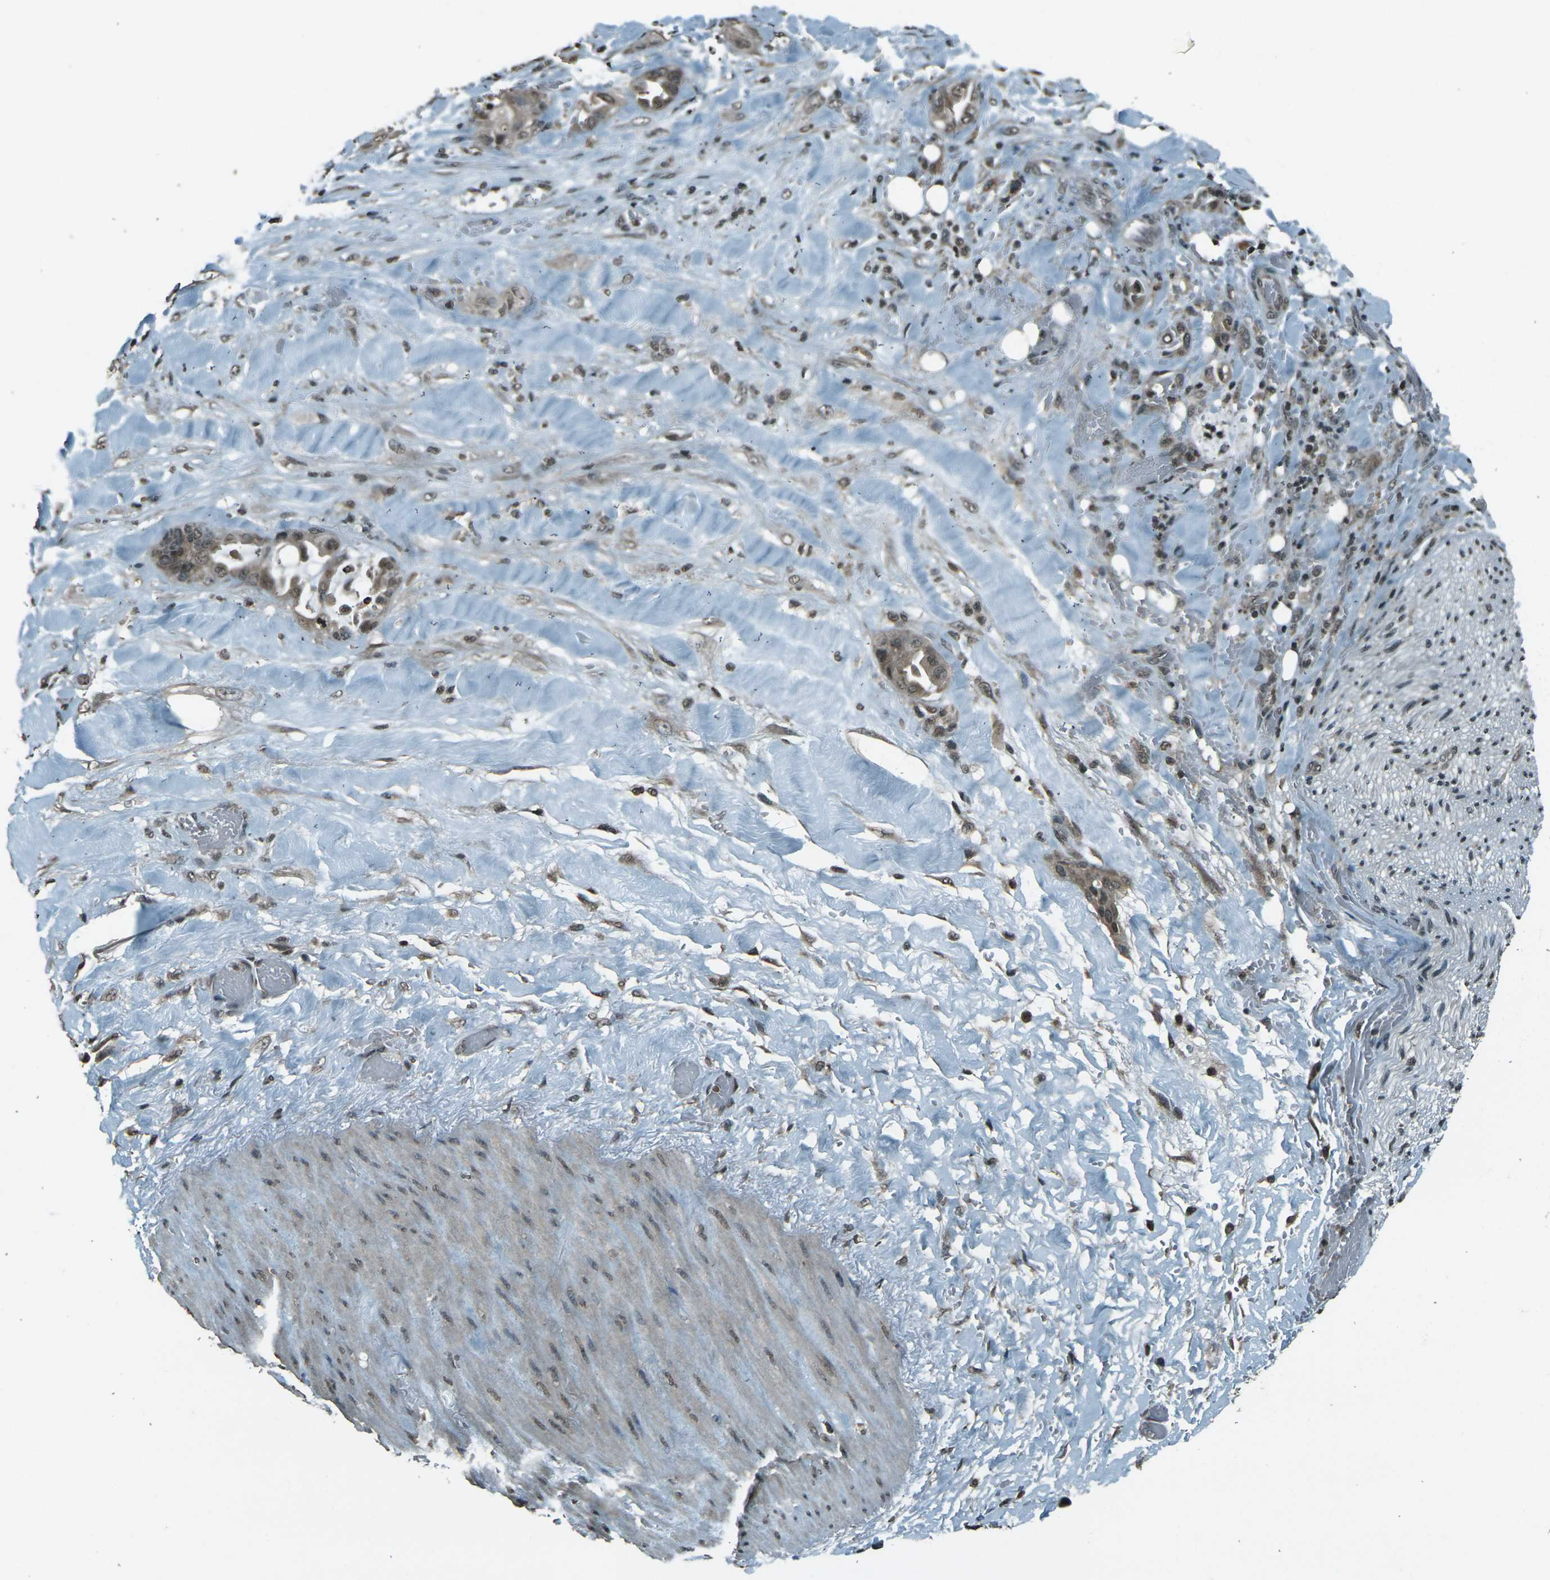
{"staining": {"intensity": "weak", "quantity": ">75%", "location": "cytoplasmic/membranous,nuclear"}, "tissue": "liver cancer", "cell_type": "Tumor cells", "image_type": "cancer", "snomed": [{"axis": "morphology", "description": "Cholangiocarcinoma"}, {"axis": "topography", "description": "Liver"}], "caption": "Liver cholangiocarcinoma tissue exhibits weak cytoplasmic/membranous and nuclear expression in about >75% of tumor cells, visualized by immunohistochemistry. (Stains: DAB in brown, nuclei in blue, Microscopy: brightfield microscopy at high magnification).", "gene": "PRPF8", "patient": {"sex": "female", "age": 61}}